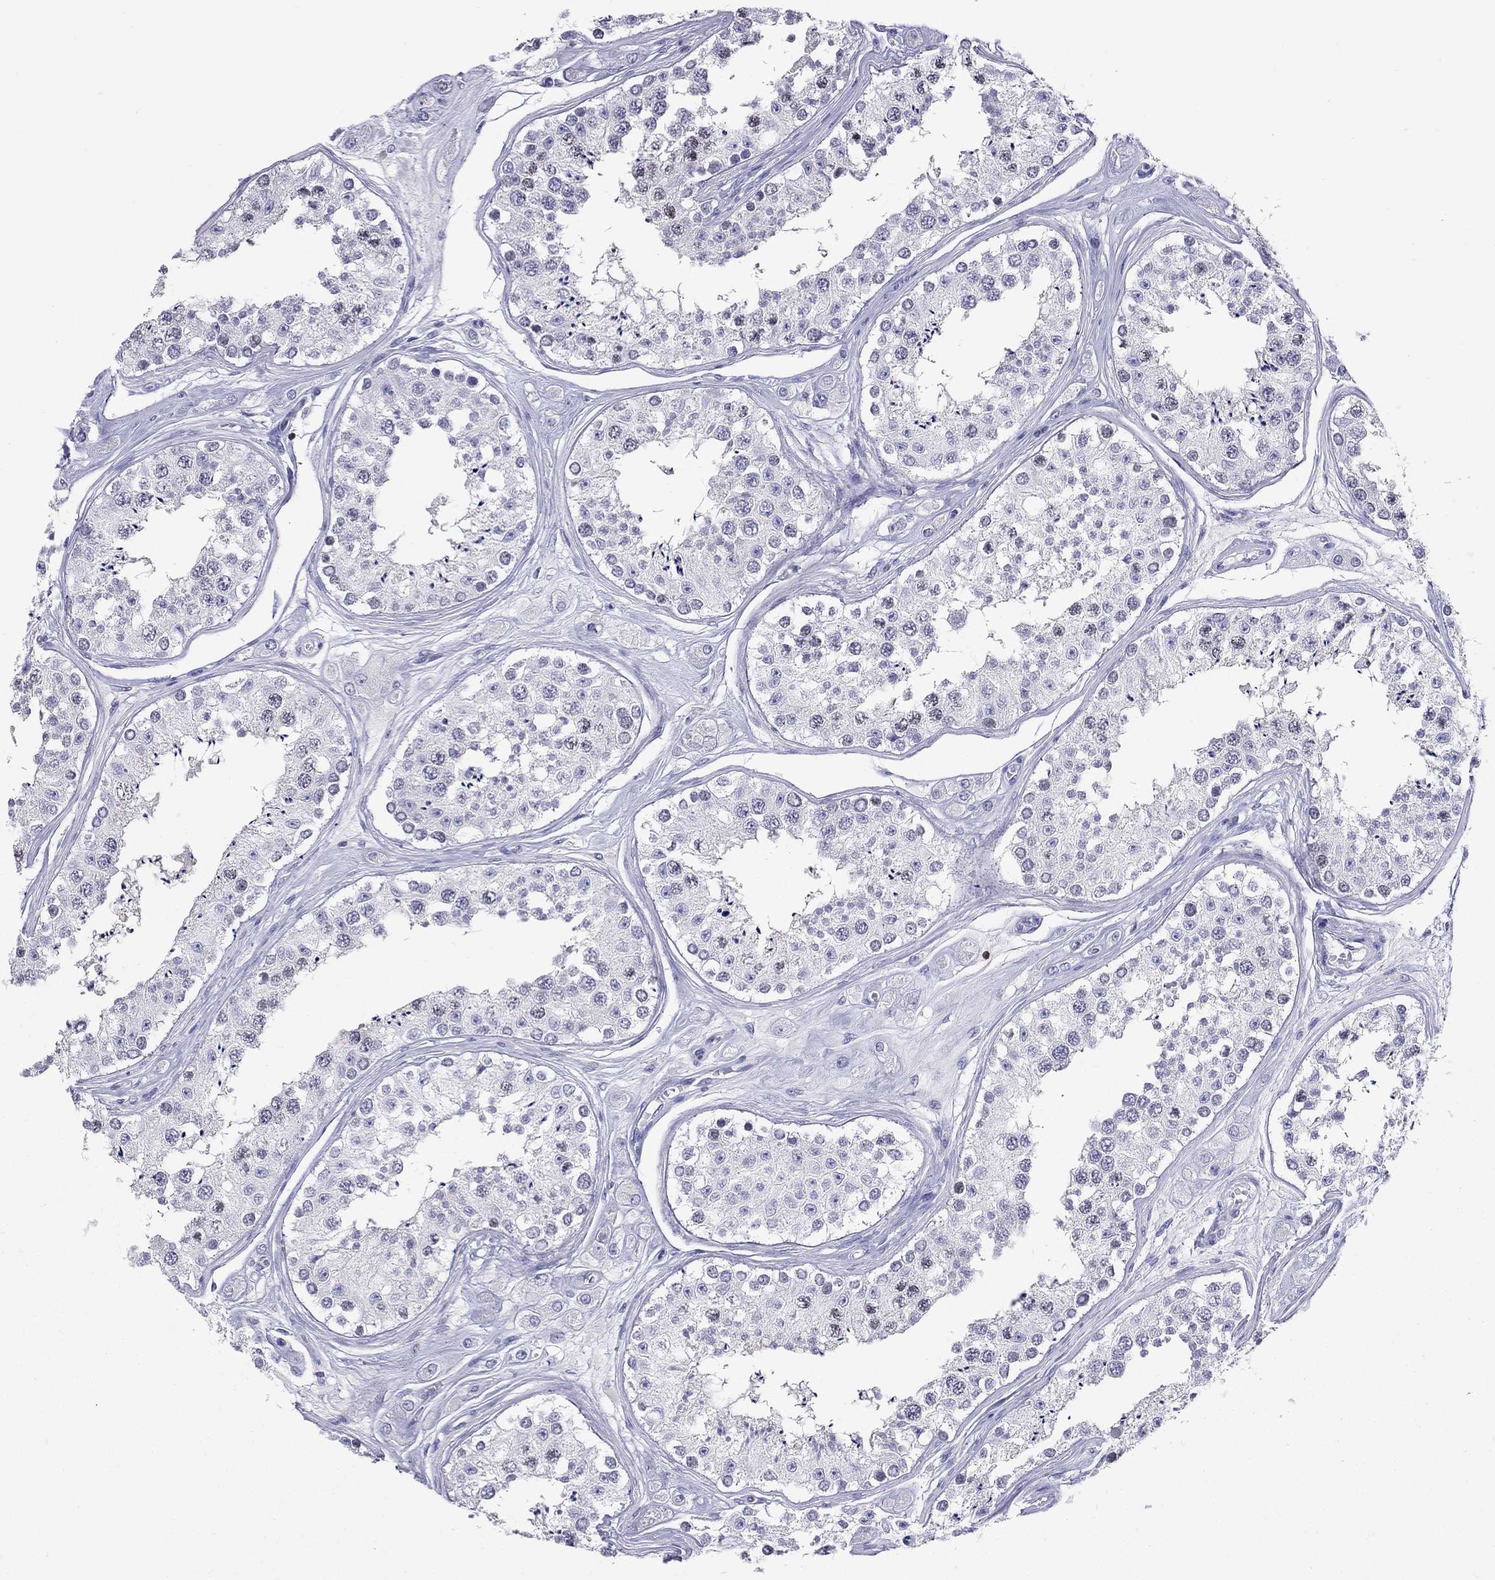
{"staining": {"intensity": "weak", "quantity": "<25%", "location": "nuclear"}, "tissue": "testis", "cell_type": "Cells in seminiferous ducts", "image_type": "normal", "snomed": [{"axis": "morphology", "description": "Normal tissue, NOS"}, {"axis": "topography", "description": "Testis"}], "caption": "DAB immunohistochemical staining of normal testis exhibits no significant positivity in cells in seminiferous ducts.", "gene": "ENSG00000288637", "patient": {"sex": "male", "age": 25}}